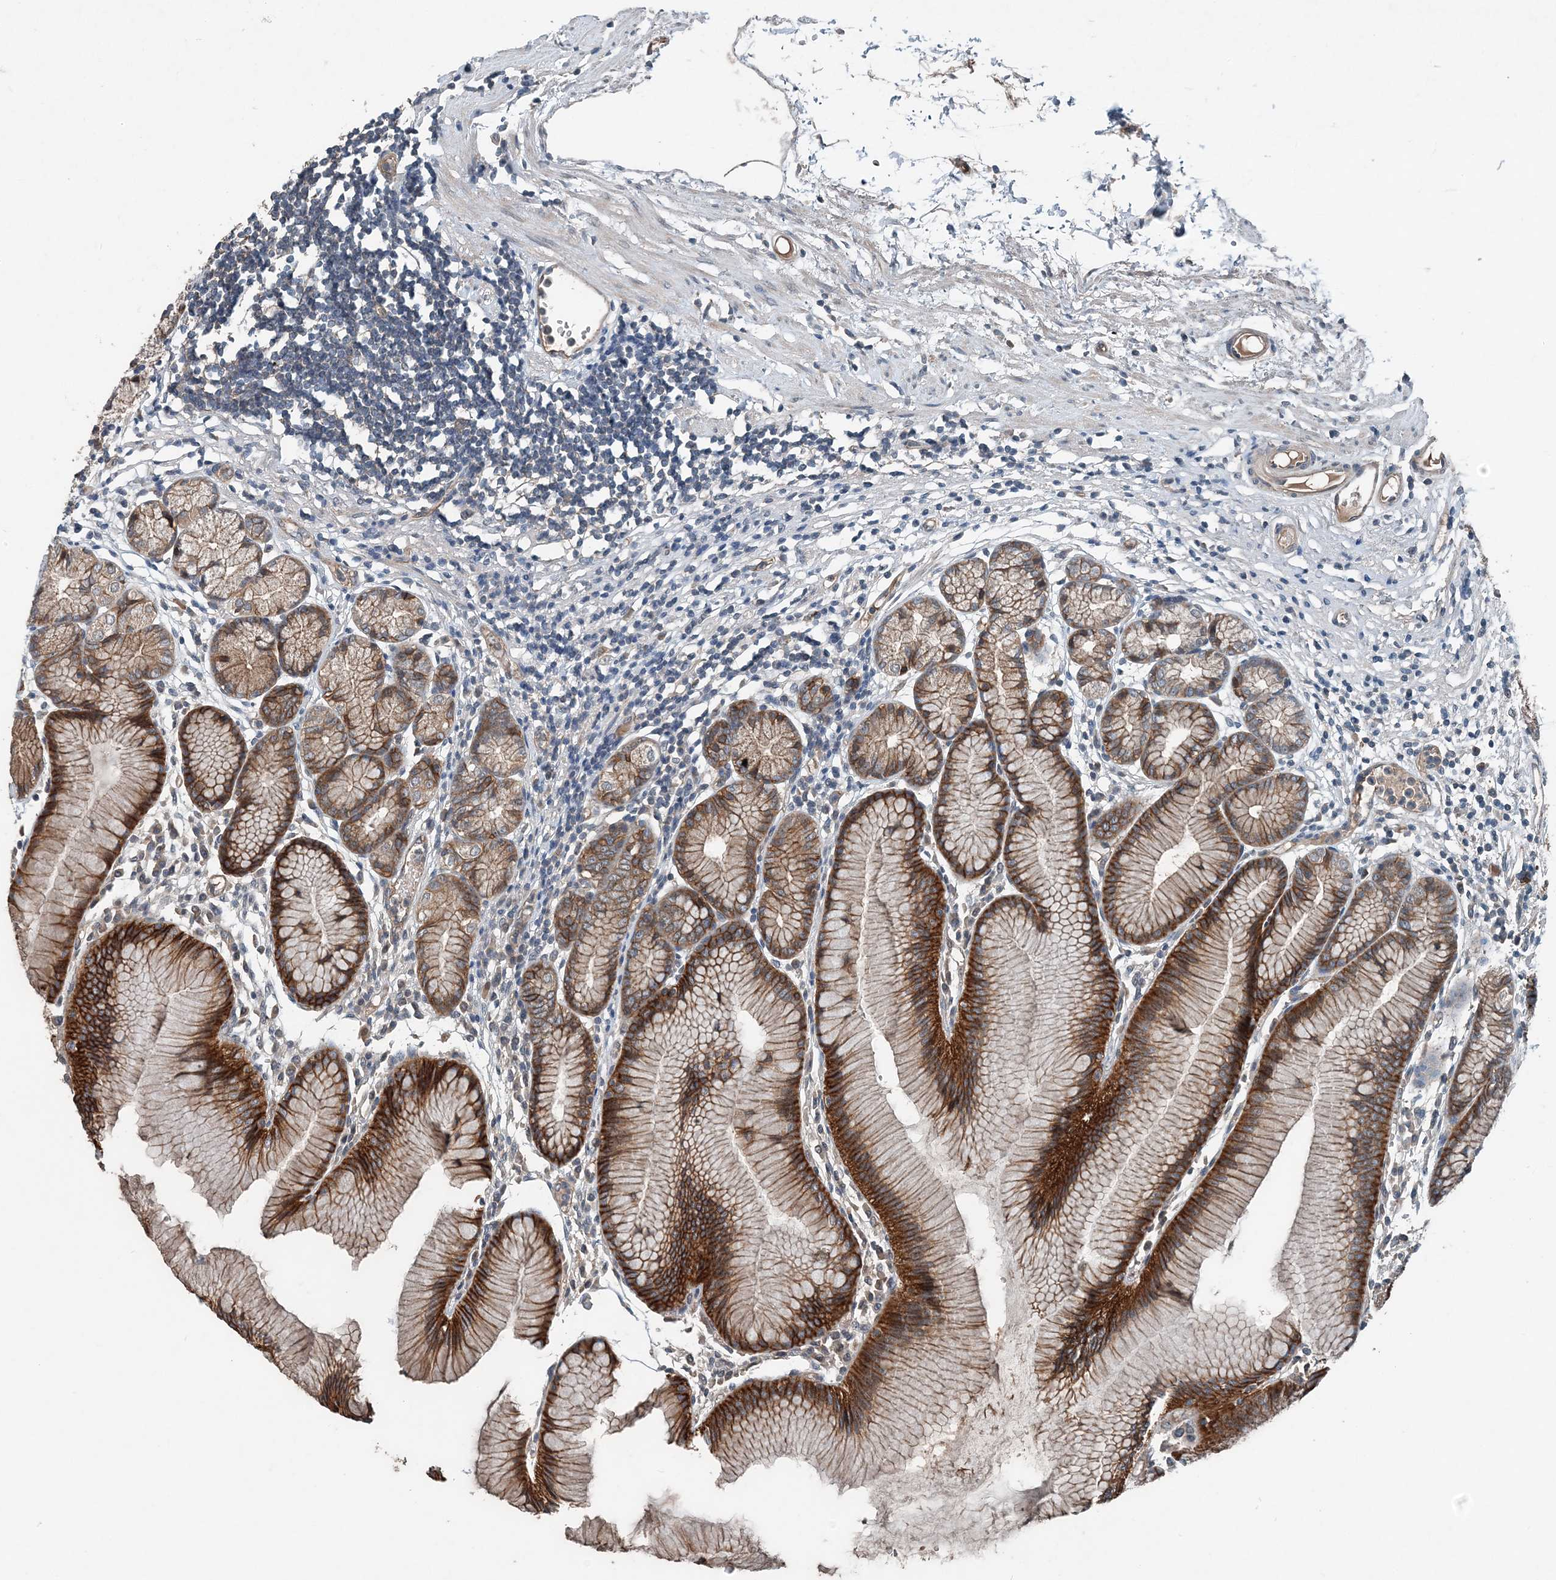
{"staining": {"intensity": "strong", "quantity": ">75%", "location": "cytoplasmic/membranous"}, "tissue": "stomach", "cell_type": "Glandular cells", "image_type": "normal", "snomed": [{"axis": "morphology", "description": "Normal tissue, NOS"}, {"axis": "topography", "description": "Stomach"}], "caption": "The image reveals immunohistochemical staining of normal stomach. There is strong cytoplasmic/membranous staining is appreciated in approximately >75% of glandular cells. (DAB (3,3'-diaminobenzidine) IHC with brightfield microscopy, high magnification).", "gene": "SMPD3", "patient": {"sex": "female", "age": 57}}